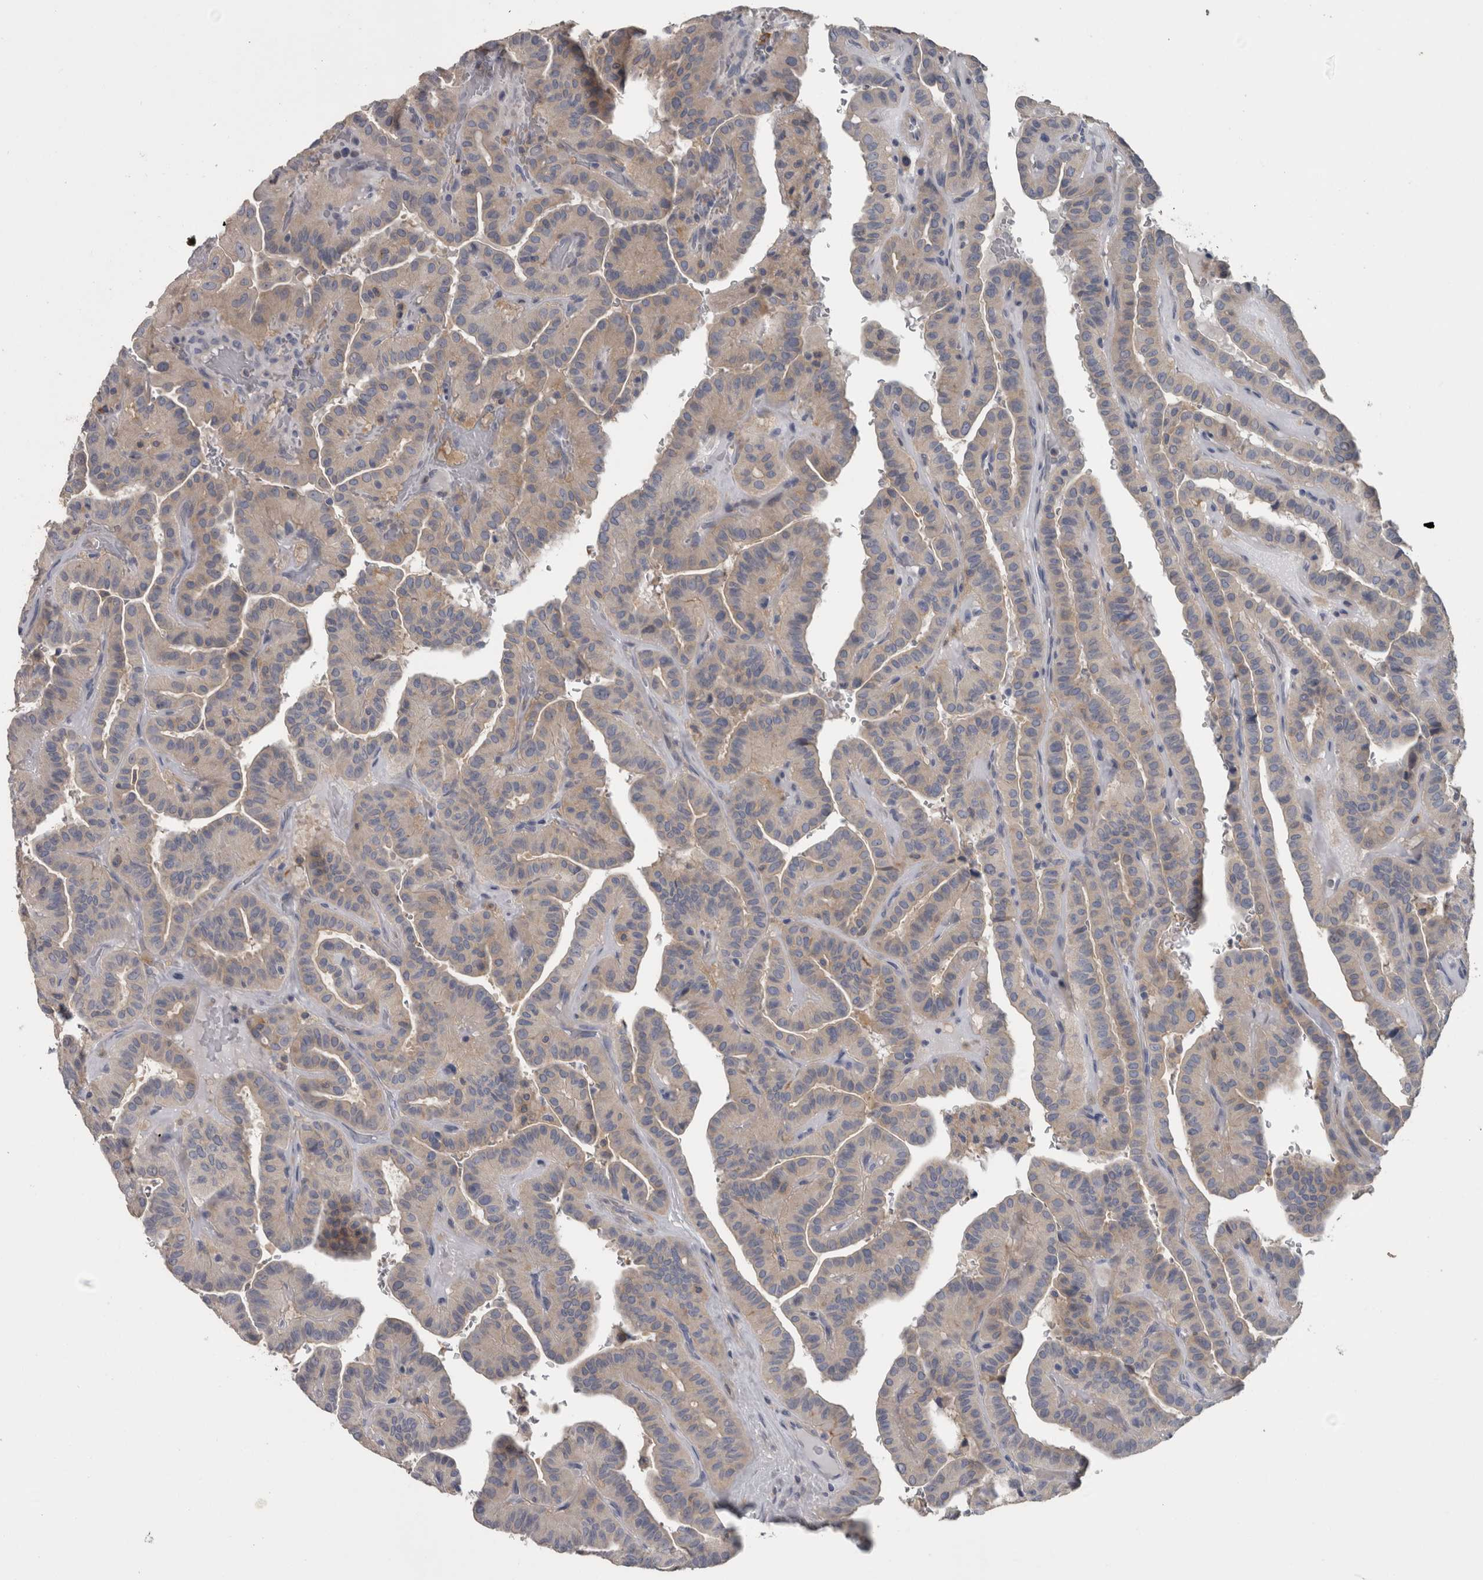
{"staining": {"intensity": "weak", "quantity": "<25%", "location": "cytoplasmic/membranous"}, "tissue": "thyroid cancer", "cell_type": "Tumor cells", "image_type": "cancer", "snomed": [{"axis": "morphology", "description": "Papillary adenocarcinoma, NOS"}, {"axis": "topography", "description": "Thyroid gland"}], "caption": "There is no significant expression in tumor cells of thyroid papillary adenocarcinoma.", "gene": "EFEMP2", "patient": {"sex": "male", "age": 77}}